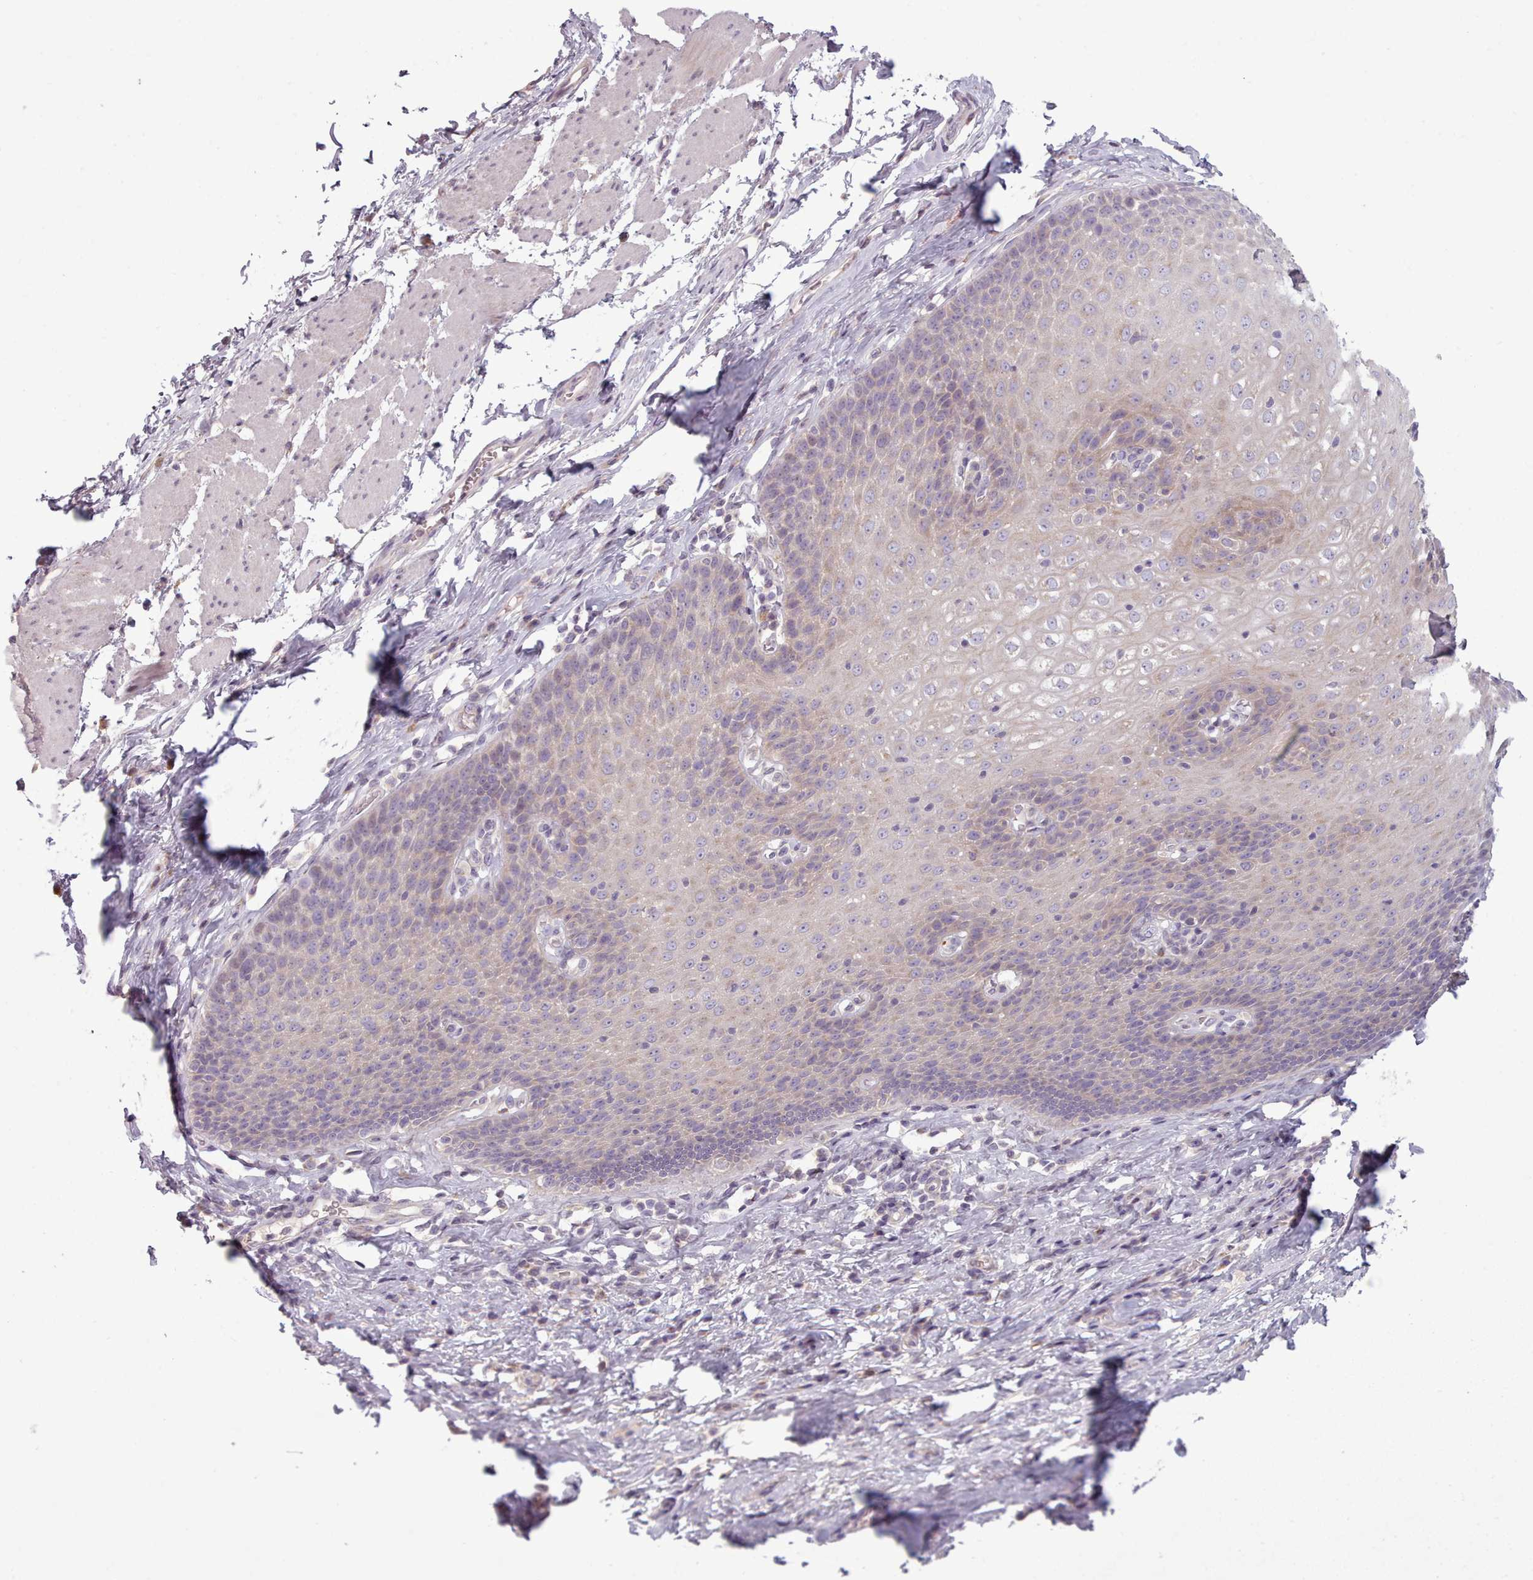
{"staining": {"intensity": "moderate", "quantity": "25%-75%", "location": "cytoplasmic/membranous"}, "tissue": "esophagus", "cell_type": "Squamous epithelial cells", "image_type": "normal", "snomed": [{"axis": "morphology", "description": "Normal tissue, NOS"}, {"axis": "topography", "description": "Esophagus"}], "caption": "DAB immunohistochemical staining of unremarkable human esophagus displays moderate cytoplasmic/membranous protein staining in about 25%-75% of squamous epithelial cells.", "gene": "LAPTM5", "patient": {"sex": "female", "age": 61}}